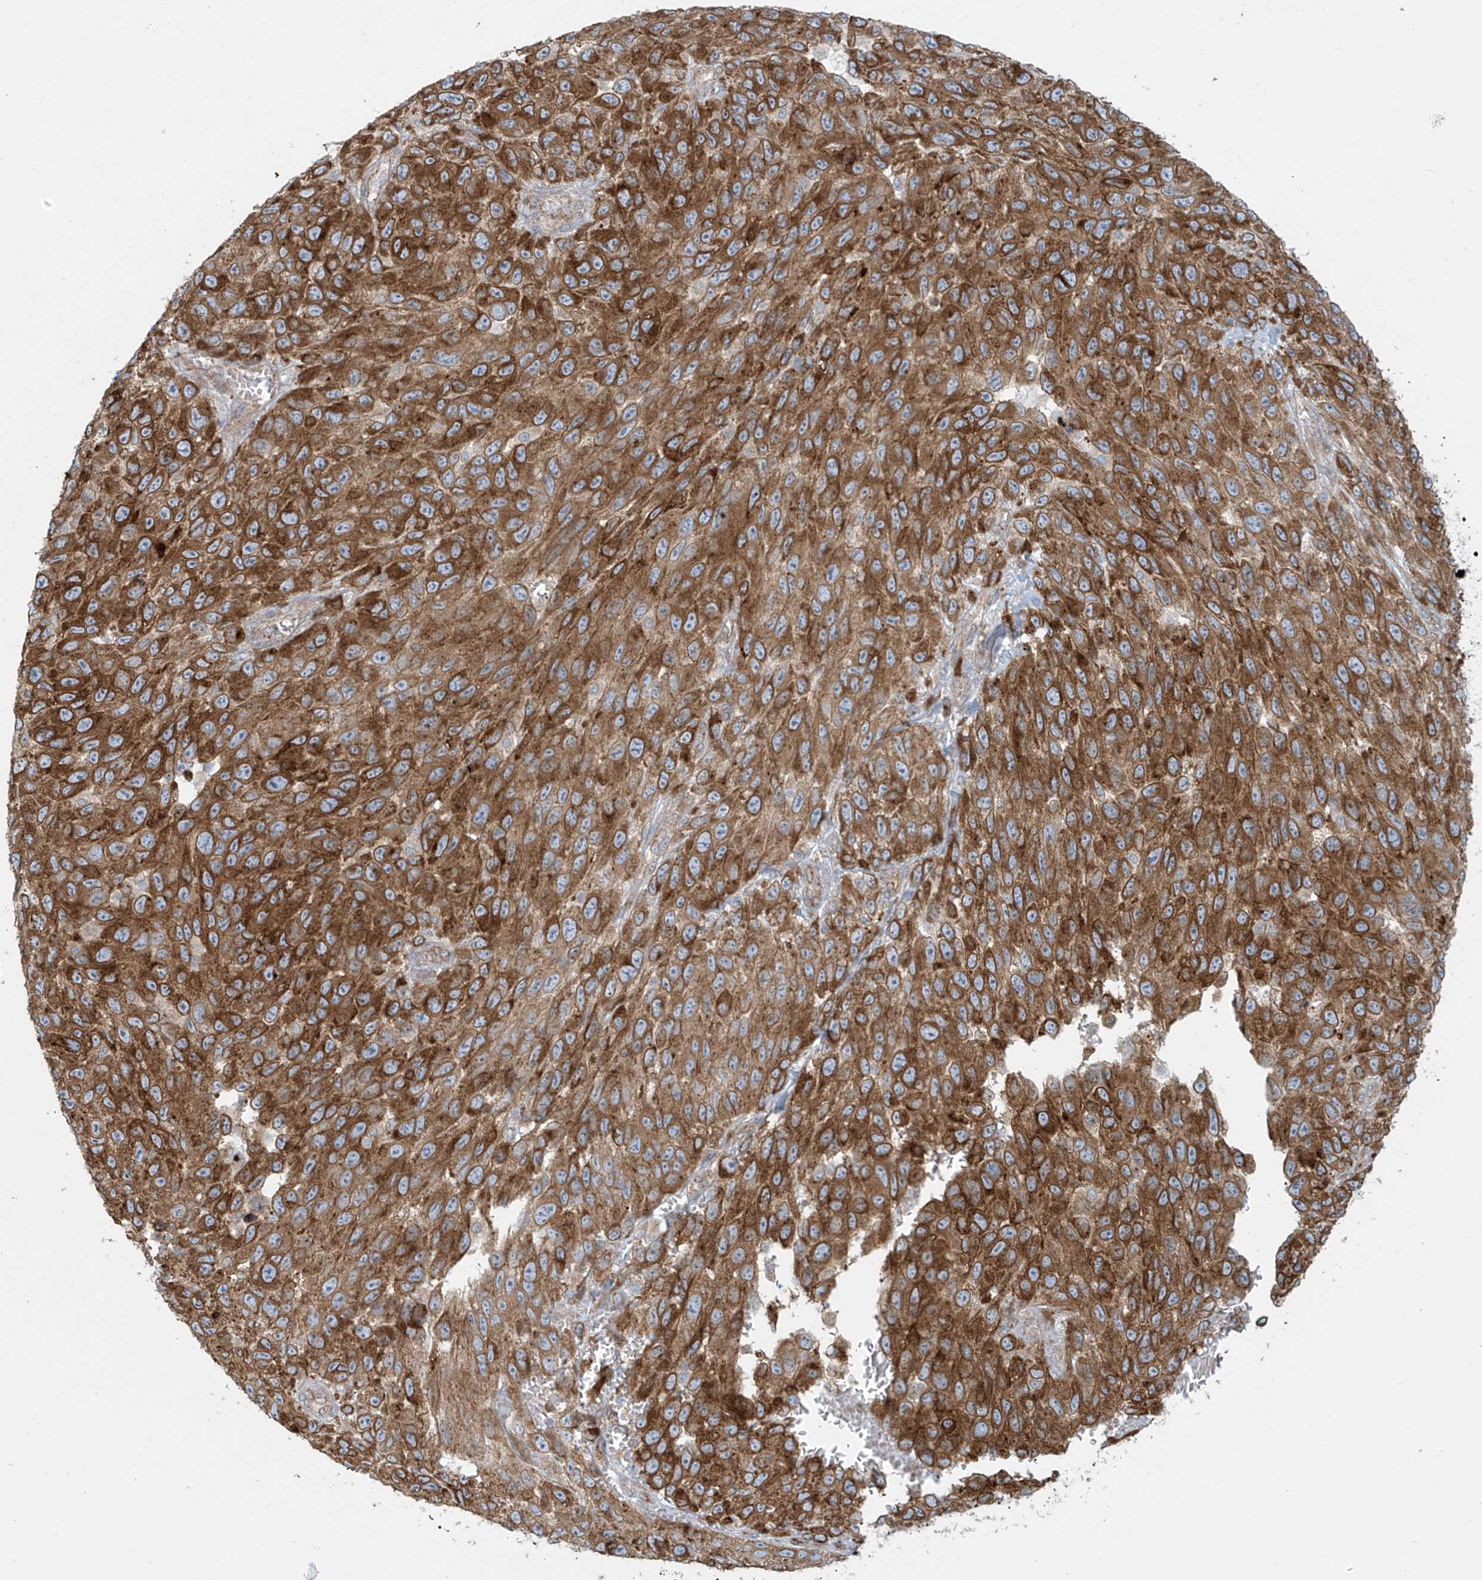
{"staining": {"intensity": "strong", "quantity": ">75%", "location": "cytoplasmic/membranous"}, "tissue": "melanoma", "cell_type": "Tumor cells", "image_type": "cancer", "snomed": [{"axis": "morphology", "description": "Malignant melanoma, NOS"}, {"axis": "topography", "description": "Skin"}], "caption": "DAB immunohistochemical staining of melanoma reveals strong cytoplasmic/membranous protein staining in about >75% of tumor cells.", "gene": "LZTS3", "patient": {"sex": "female", "age": 96}}